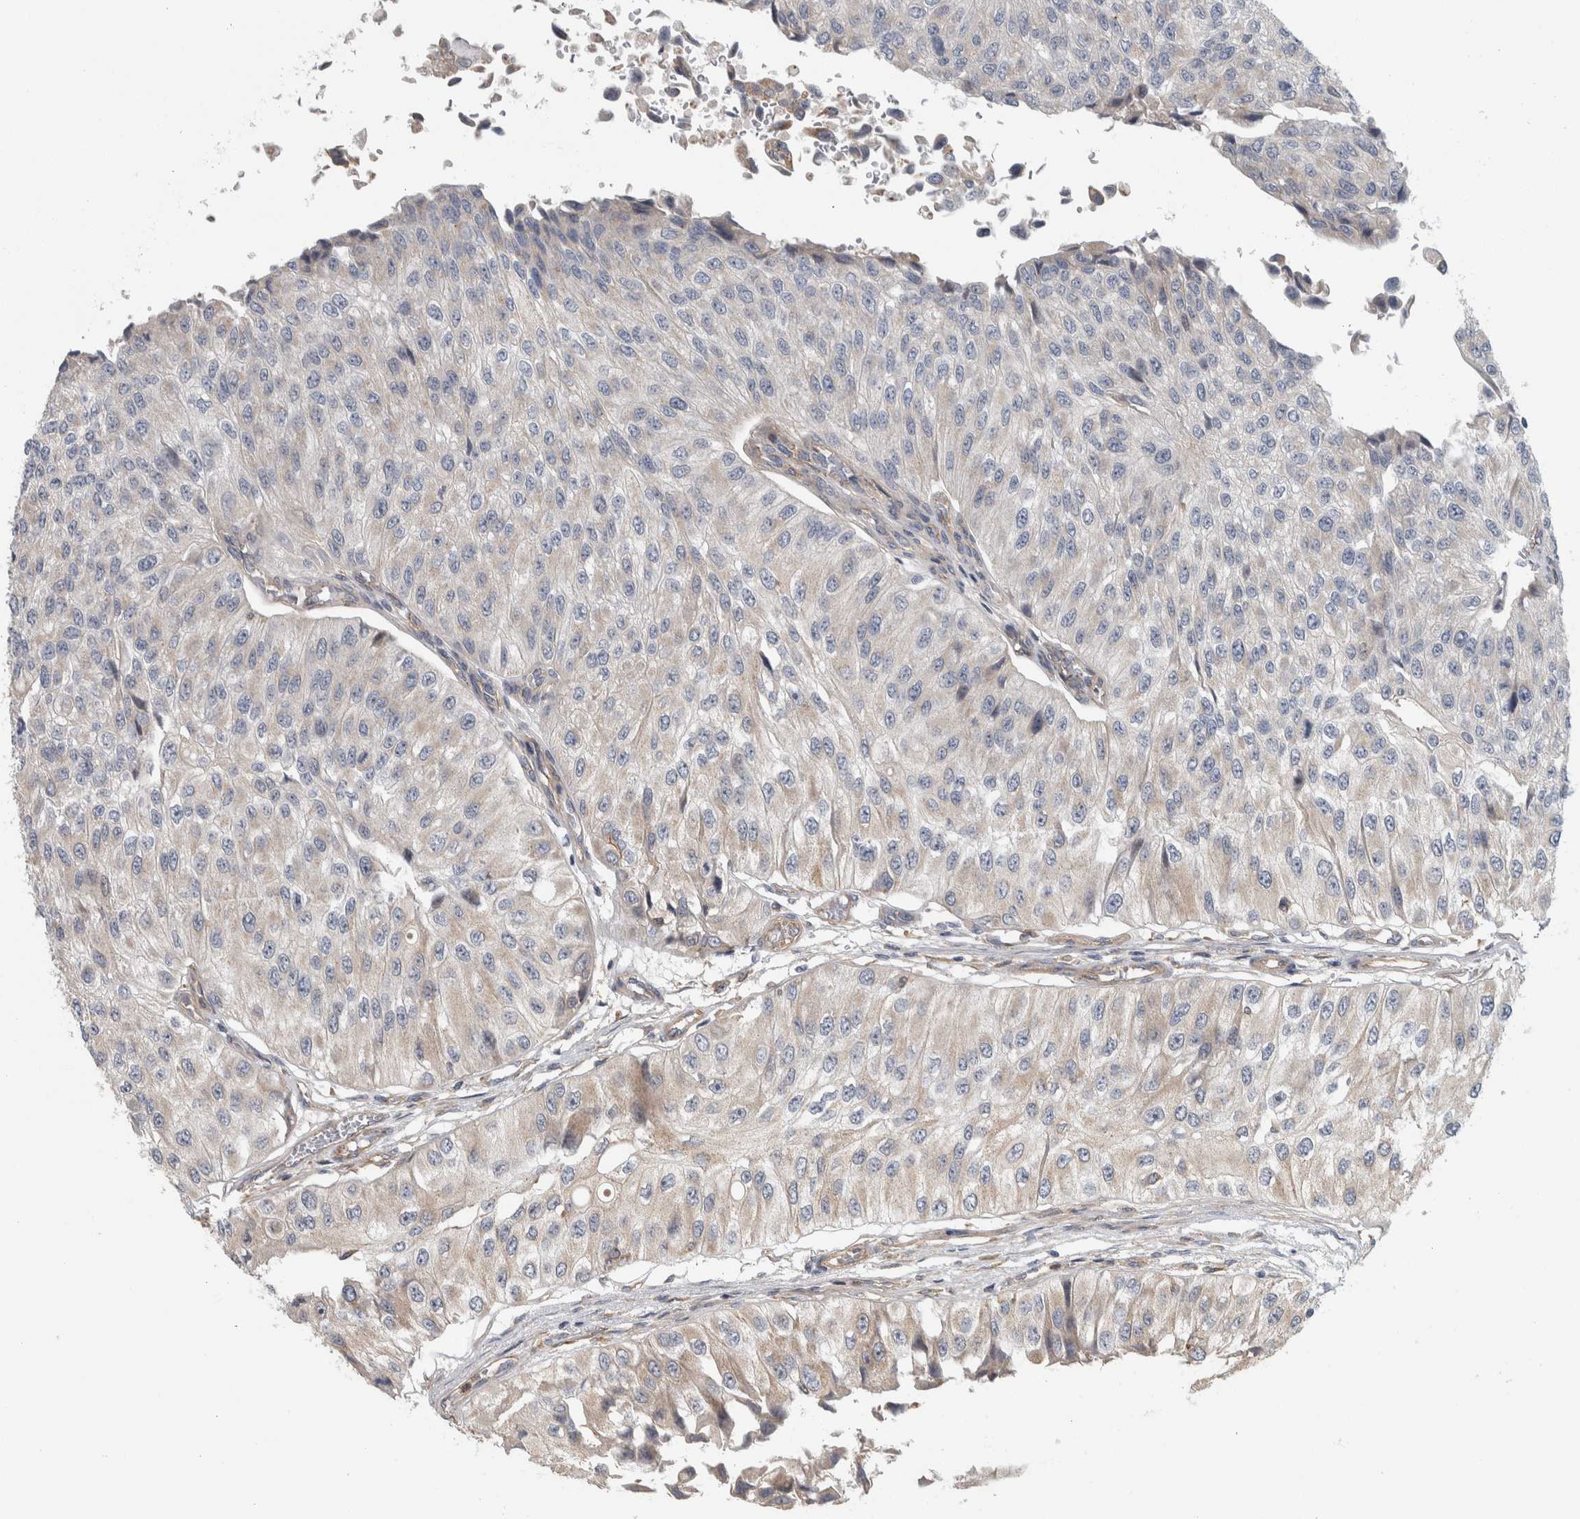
{"staining": {"intensity": "weak", "quantity": "<25%", "location": "cytoplasmic/membranous"}, "tissue": "urothelial cancer", "cell_type": "Tumor cells", "image_type": "cancer", "snomed": [{"axis": "morphology", "description": "Urothelial carcinoma, High grade"}, {"axis": "topography", "description": "Kidney"}, {"axis": "topography", "description": "Urinary bladder"}], "caption": "There is no significant staining in tumor cells of urothelial cancer. The staining was performed using DAB to visualize the protein expression in brown, while the nuclei were stained in blue with hematoxylin (Magnification: 20x).", "gene": "KCNJ3", "patient": {"sex": "male", "age": 77}}